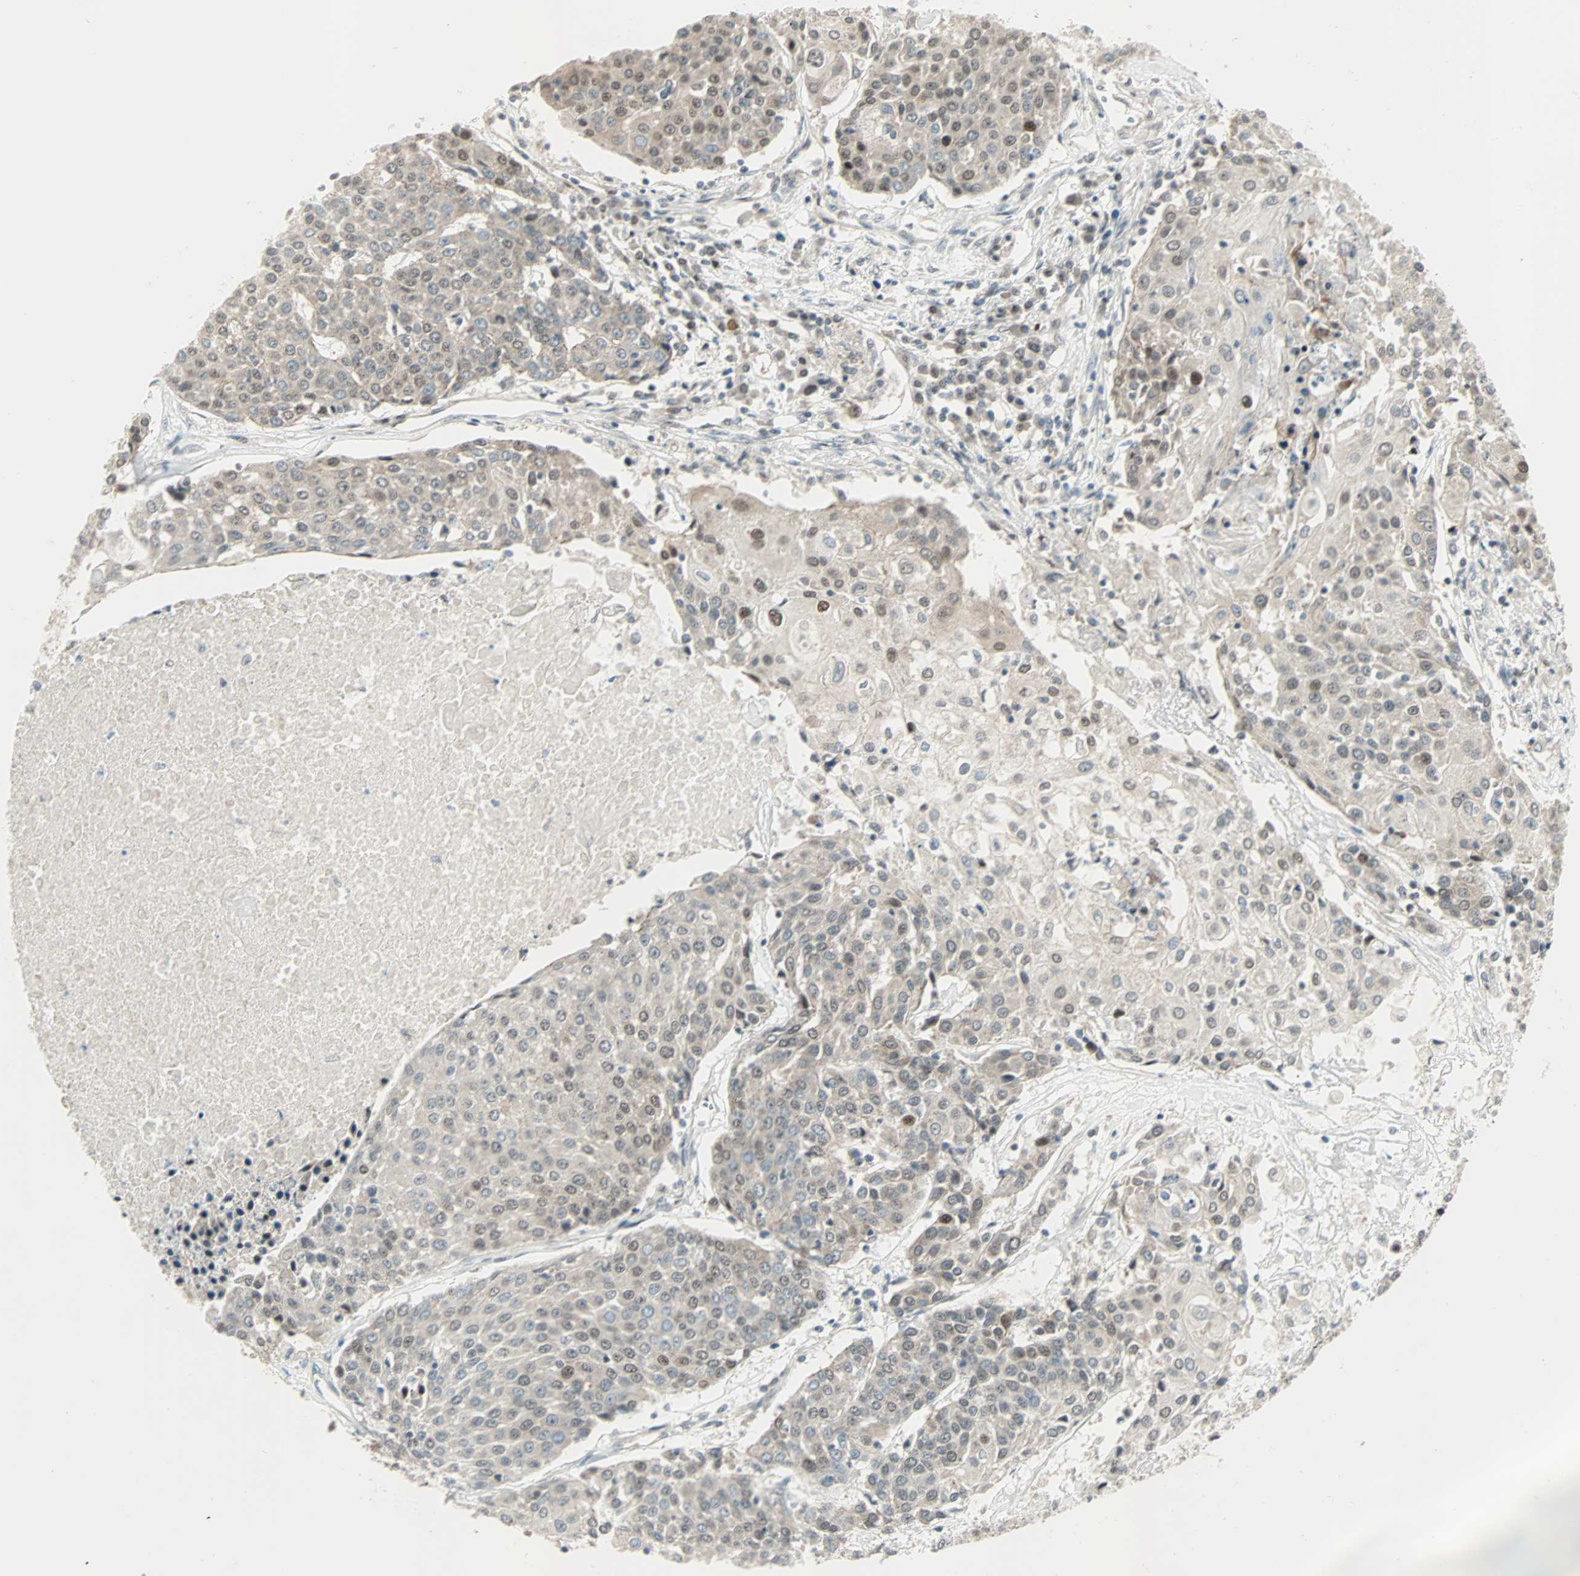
{"staining": {"intensity": "weak", "quantity": "<25%", "location": "cytoplasmic/membranous,nuclear"}, "tissue": "urothelial cancer", "cell_type": "Tumor cells", "image_type": "cancer", "snomed": [{"axis": "morphology", "description": "Urothelial carcinoma, High grade"}, {"axis": "topography", "description": "Urinary bladder"}], "caption": "IHC of high-grade urothelial carcinoma shows no staining in tumor cells.", "gene": "CBX4", "patient": {"sex": "female", "age": 85}}